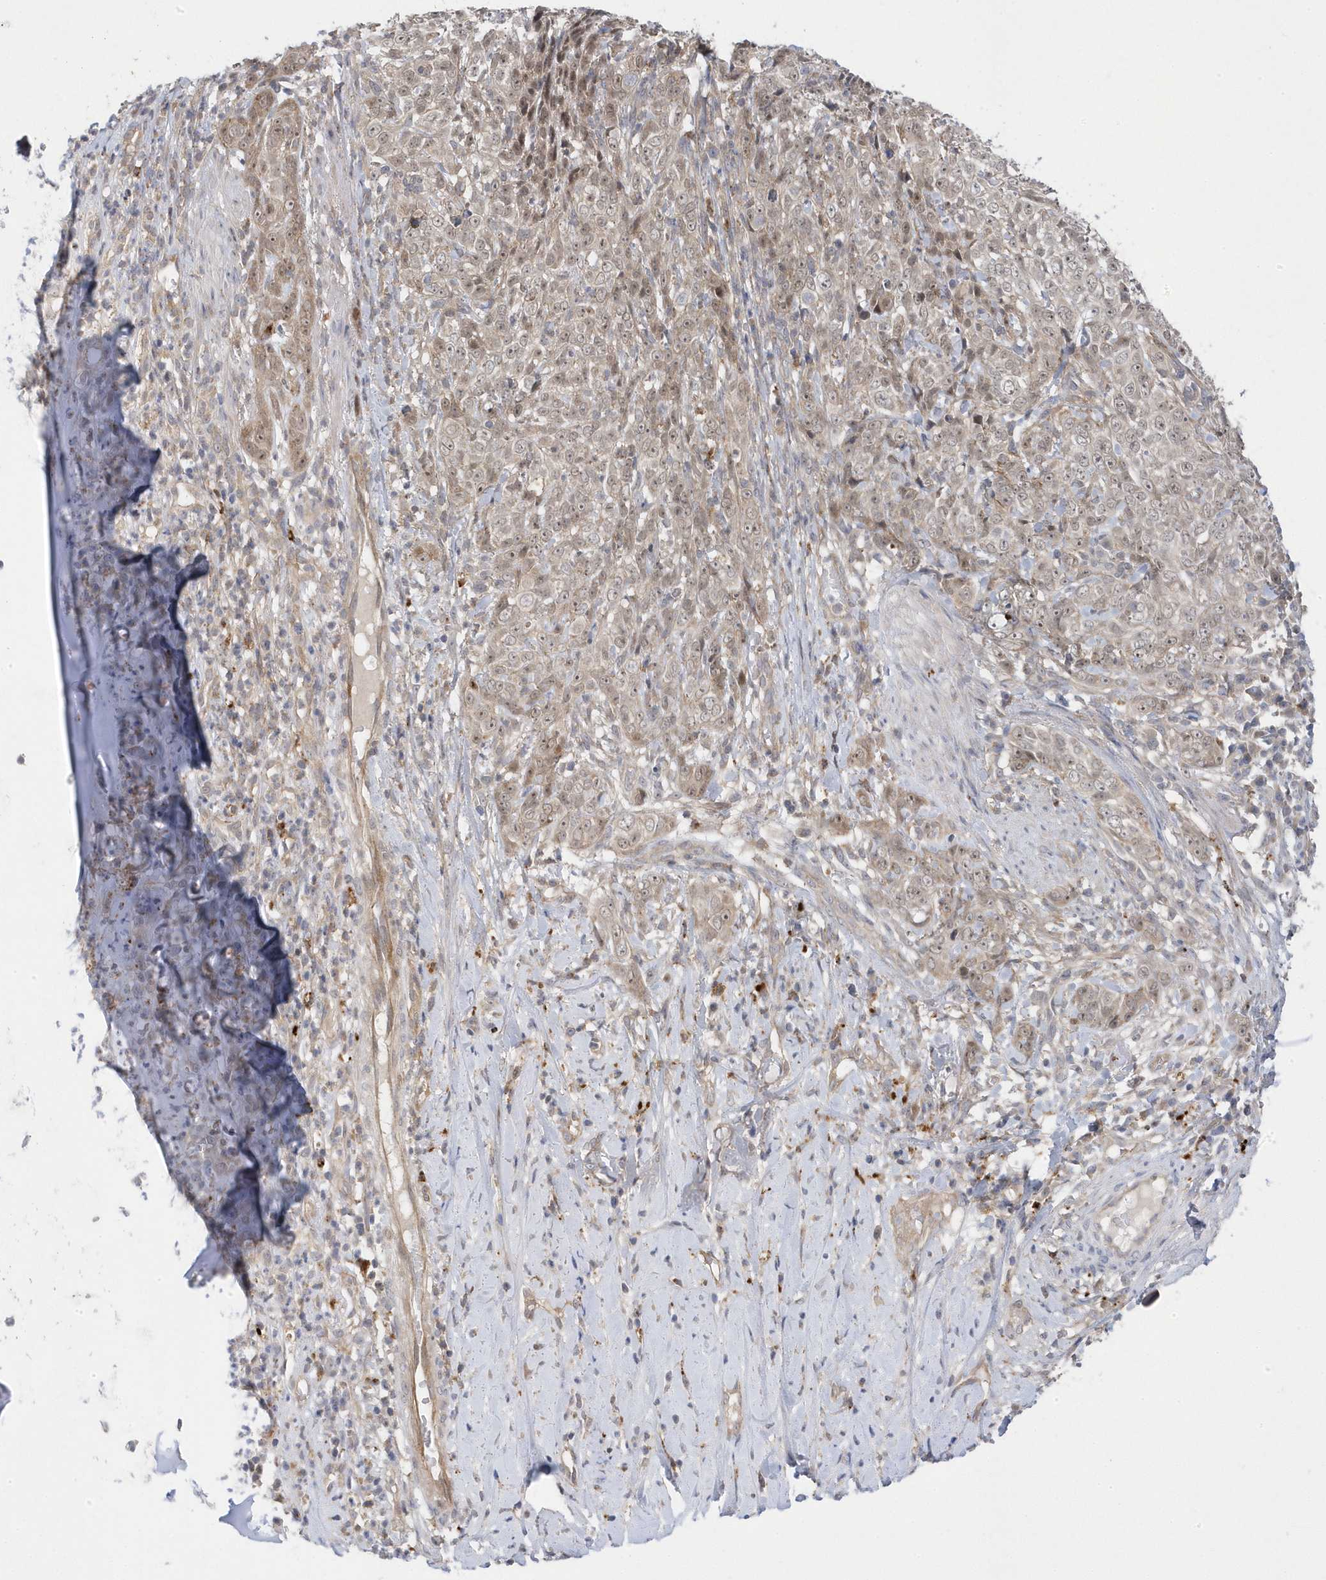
{"staining": {"intensity": "negative", "quantity": "none", "location": "none"}, "tissue": "adipose tissue", "cell_type": "Adipocytes", "image_type": "normal", "snomed": [{"axis": "morphology", "description": "Normal tissue, NOS"}, {"axis": "morphology", "description": "Basal cell carcinoma"}, {"axis": "topography", "description": "Cartilage tissue"}, {"axis": "topography", "description": "Nasopharynx"}, {"axis": "topography", "description": "Oral tissue"}], "caption": "DAB immunohistochemical staining of normal human adipose tissue reveals no significant positivity in adipocytes. (IHC, brightfield microscopy, high magnification).", "gene": "ANAPC1", "patient": {"sex": "female", "age": 77}}